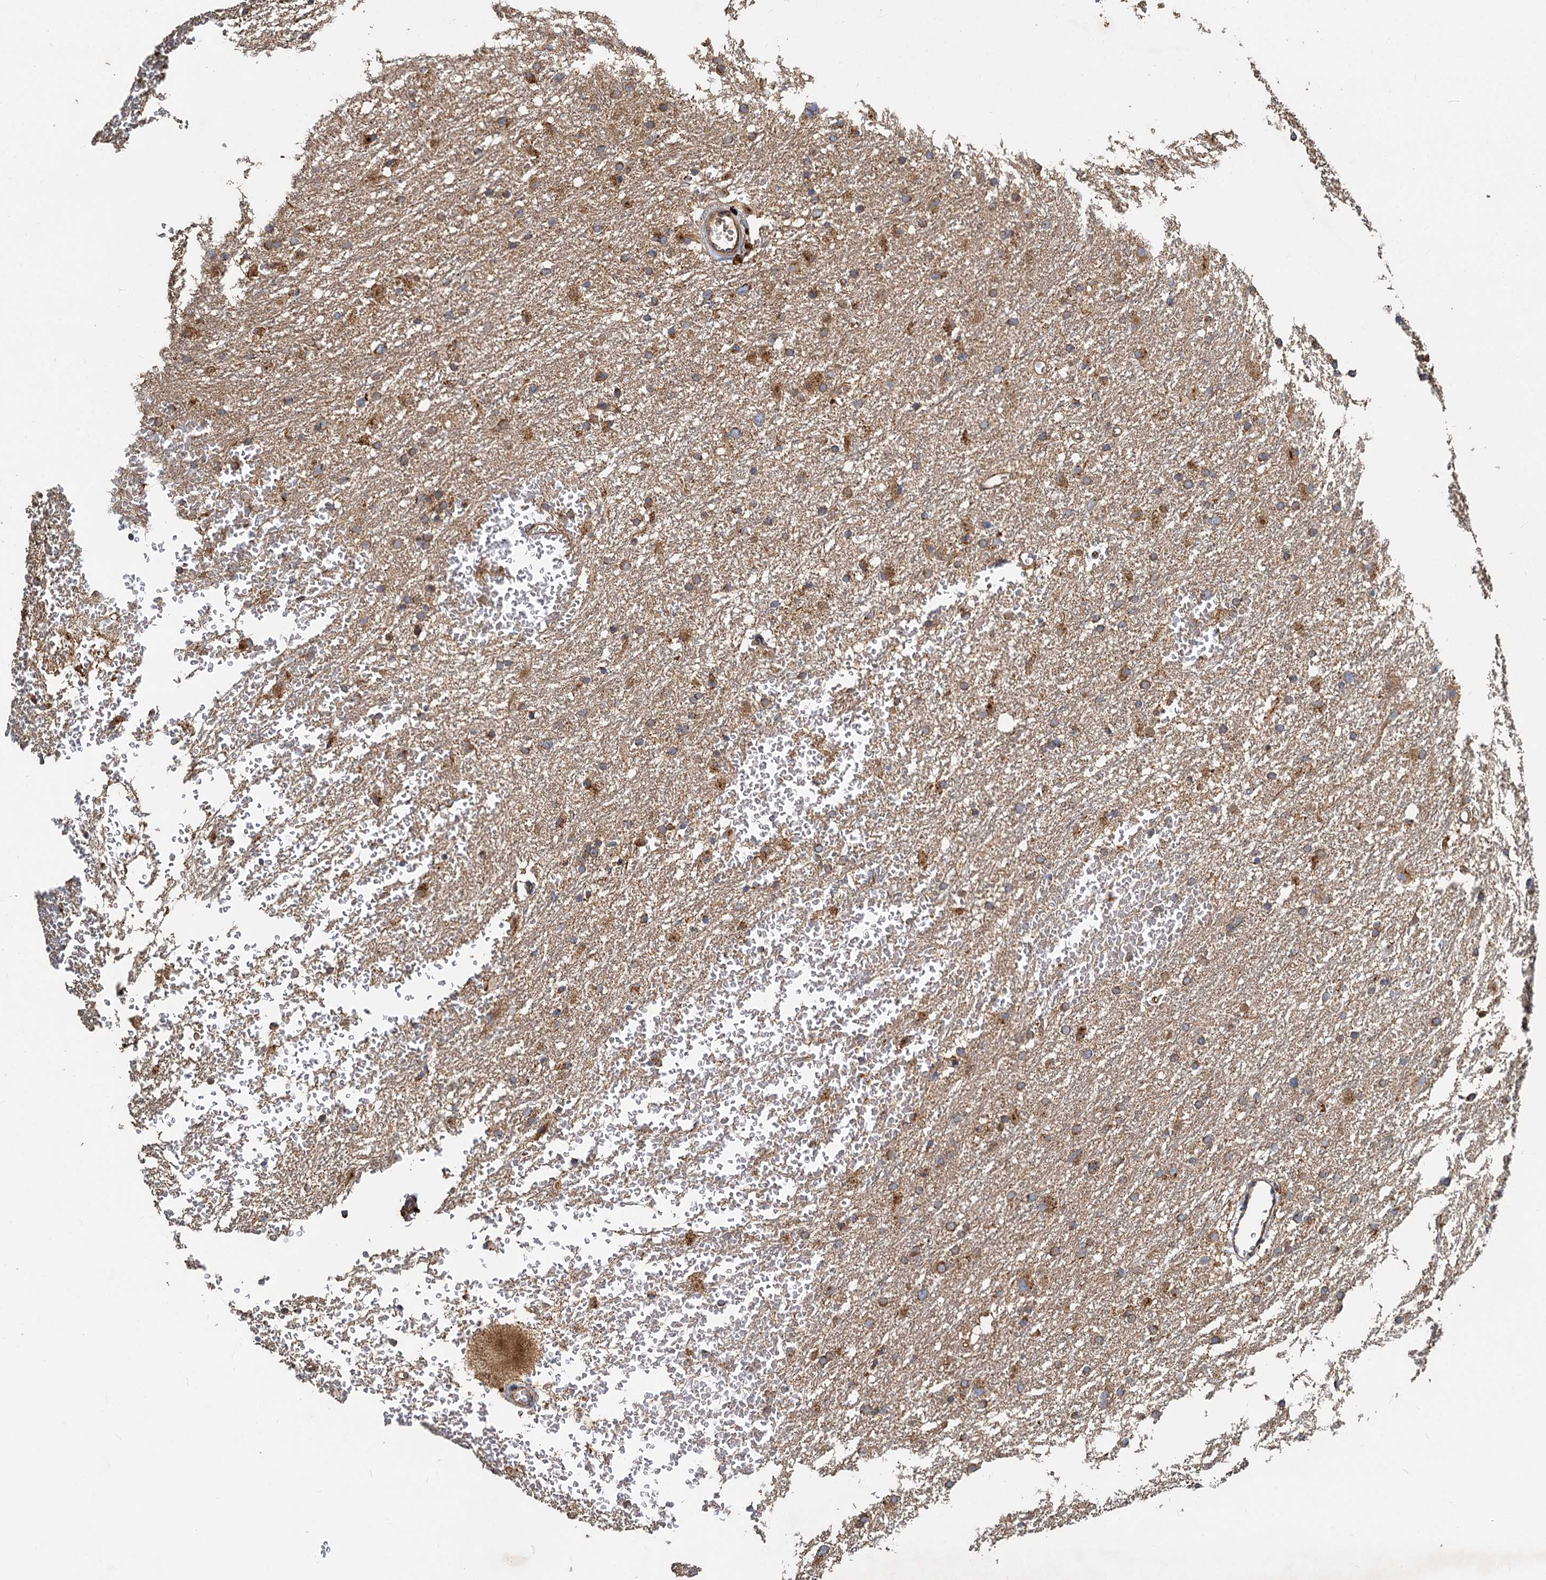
{"staining": {"intensity": "moderate", "quantity": "25%-75%", "location": "cytoplasmic/membranous"}, "tissue": "glioma", "cell_type": "Tumor cells", "image_type": "cancer", "snomed": [{"axis": "morphology", "description": "Glioma, malignant, High grade"}, {"axis": "topography", "description": "Cerebral cortex"}], "caption": "Glioma was stained to show a protein in brown. There is medium levels of moderate cytoplasmic/membranous staining in approximately 25%-75% of tumor cells. The protein of interest is shown in brown color, while the nuclei are stained blue.", "gene": "SDS", "patient": {"sex": "female", "age": 36}}